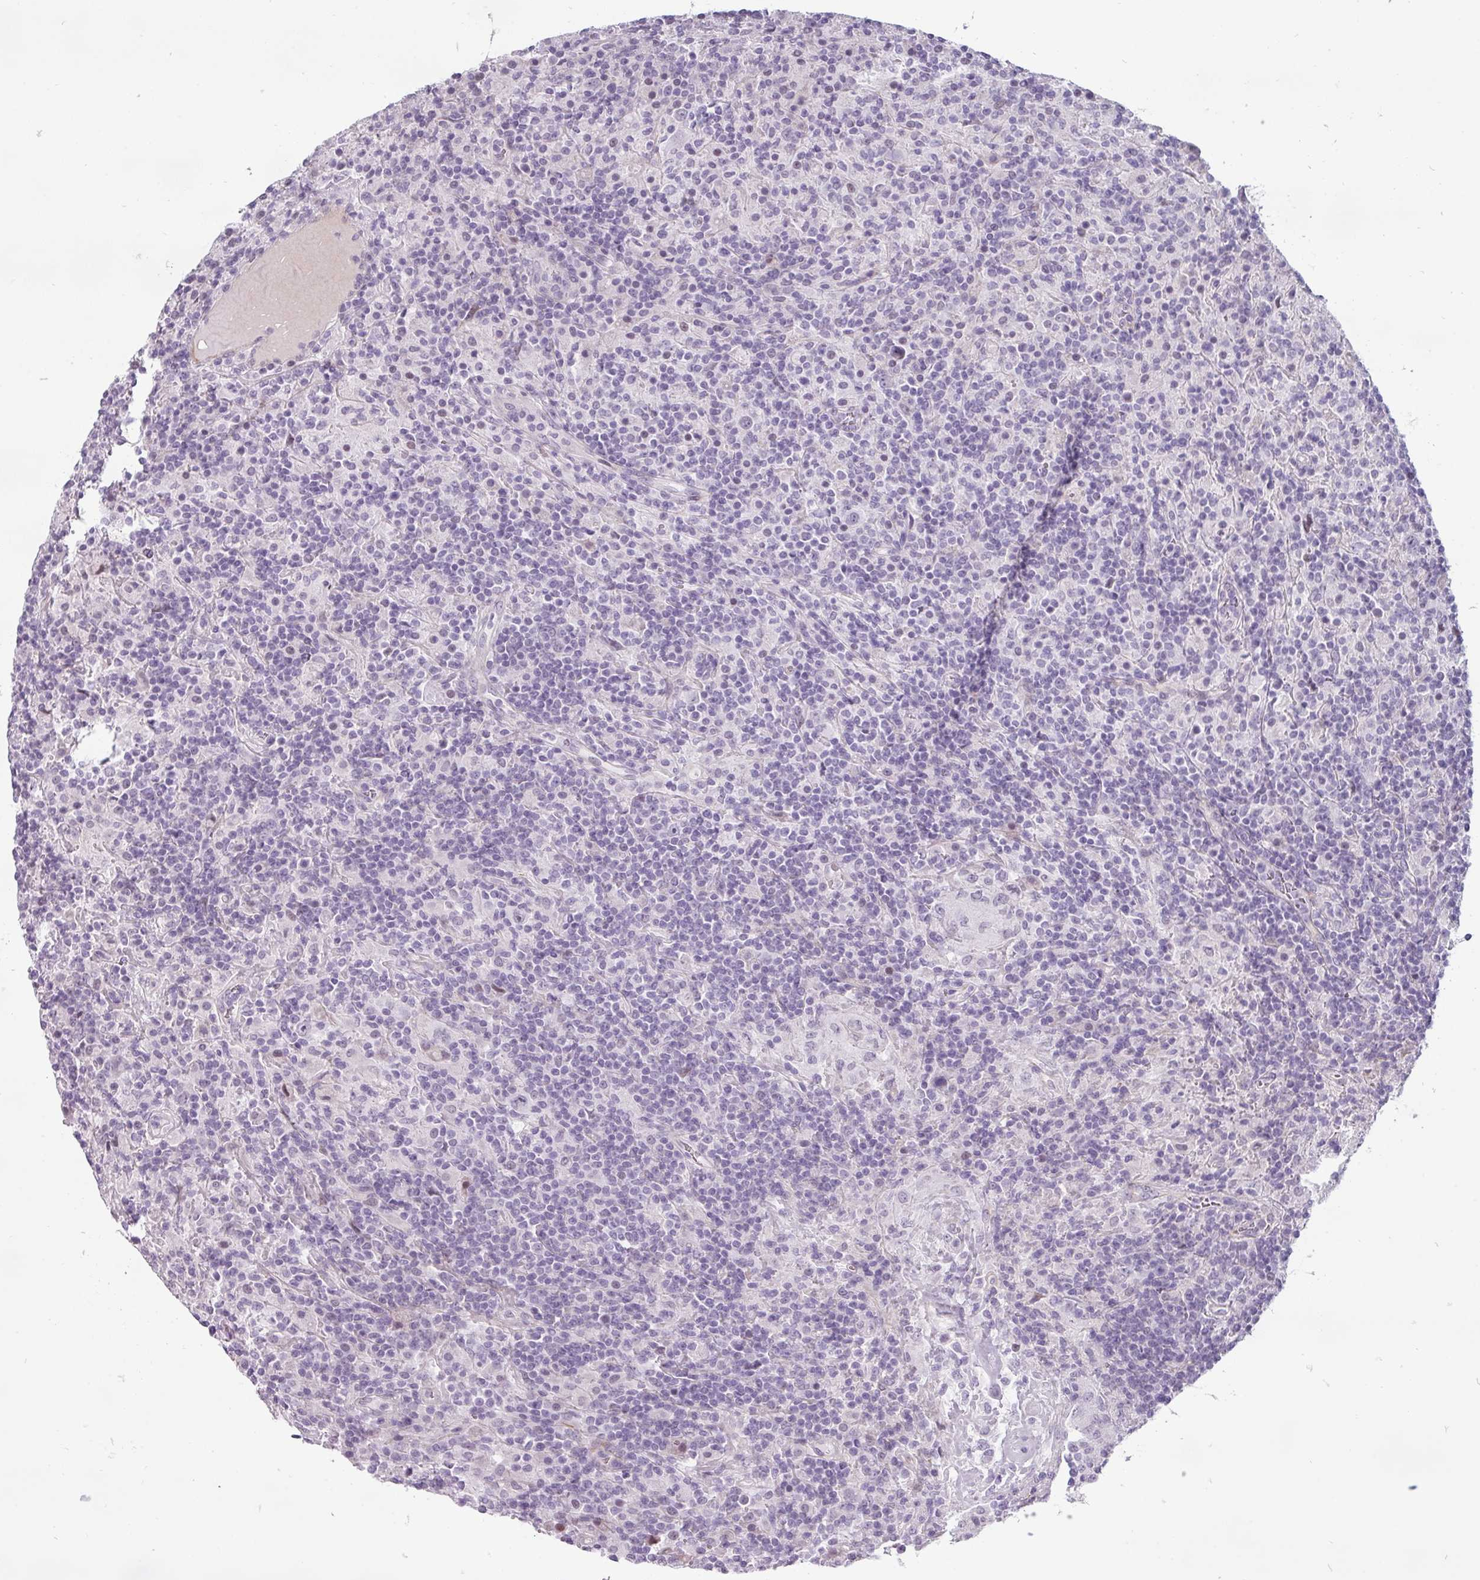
{"staining": {"intensity": "negative", "quantity": "none", "location": "none"}, "tissue": "lymphoma", "cell_type": "Tumor cells", "image_type": "cancer", "snomed": [{"axis": "morphology", "description": "Hodgkin's disease, NOS"}, {"axis": "topography", "description": "Lymph node"}], "caption": "Immunohistochemical staining of human lymphoma displays no significant staining in tumor cells.", "gene": "CHRDL1", "patient": {"sex": "male", "age": 70}}